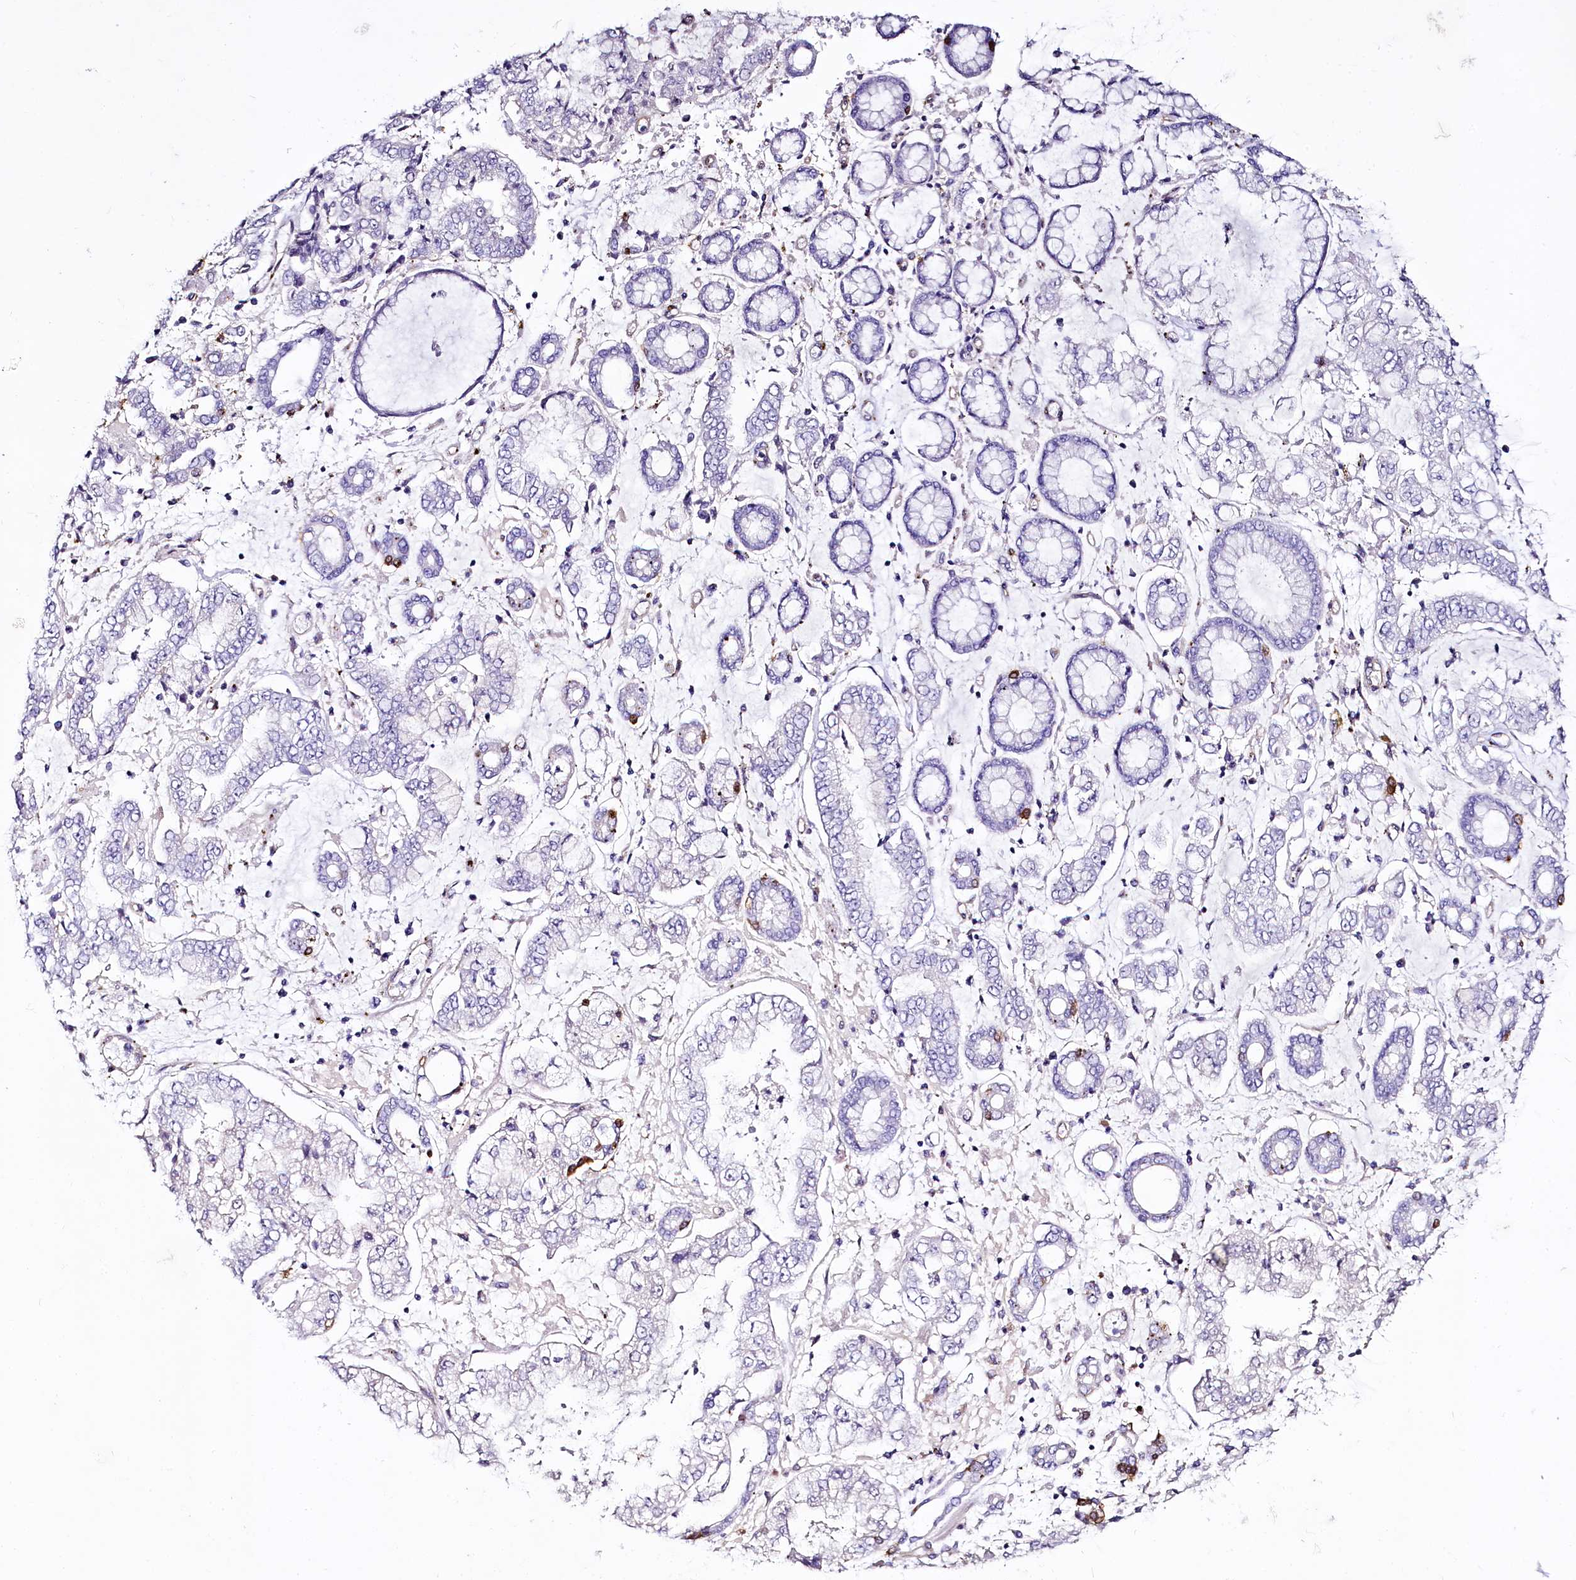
{"staining": {"intensity": "negative", "quantity": "none", "location": "none"}, "tissue": "stomach cancer", "cell_type": "Tumor cells", "image_type": "cancer", "snomed": [{"axis": "morphology", "description": "Adenocarcinoma, NOS"}, {"axis": "topography", "description": "Stomach"}], "caption": "Tumor cells show no significant expression in stomach cancer.", "gene": "STXBP1", "patient": {"sex": "male", "age": 76}}